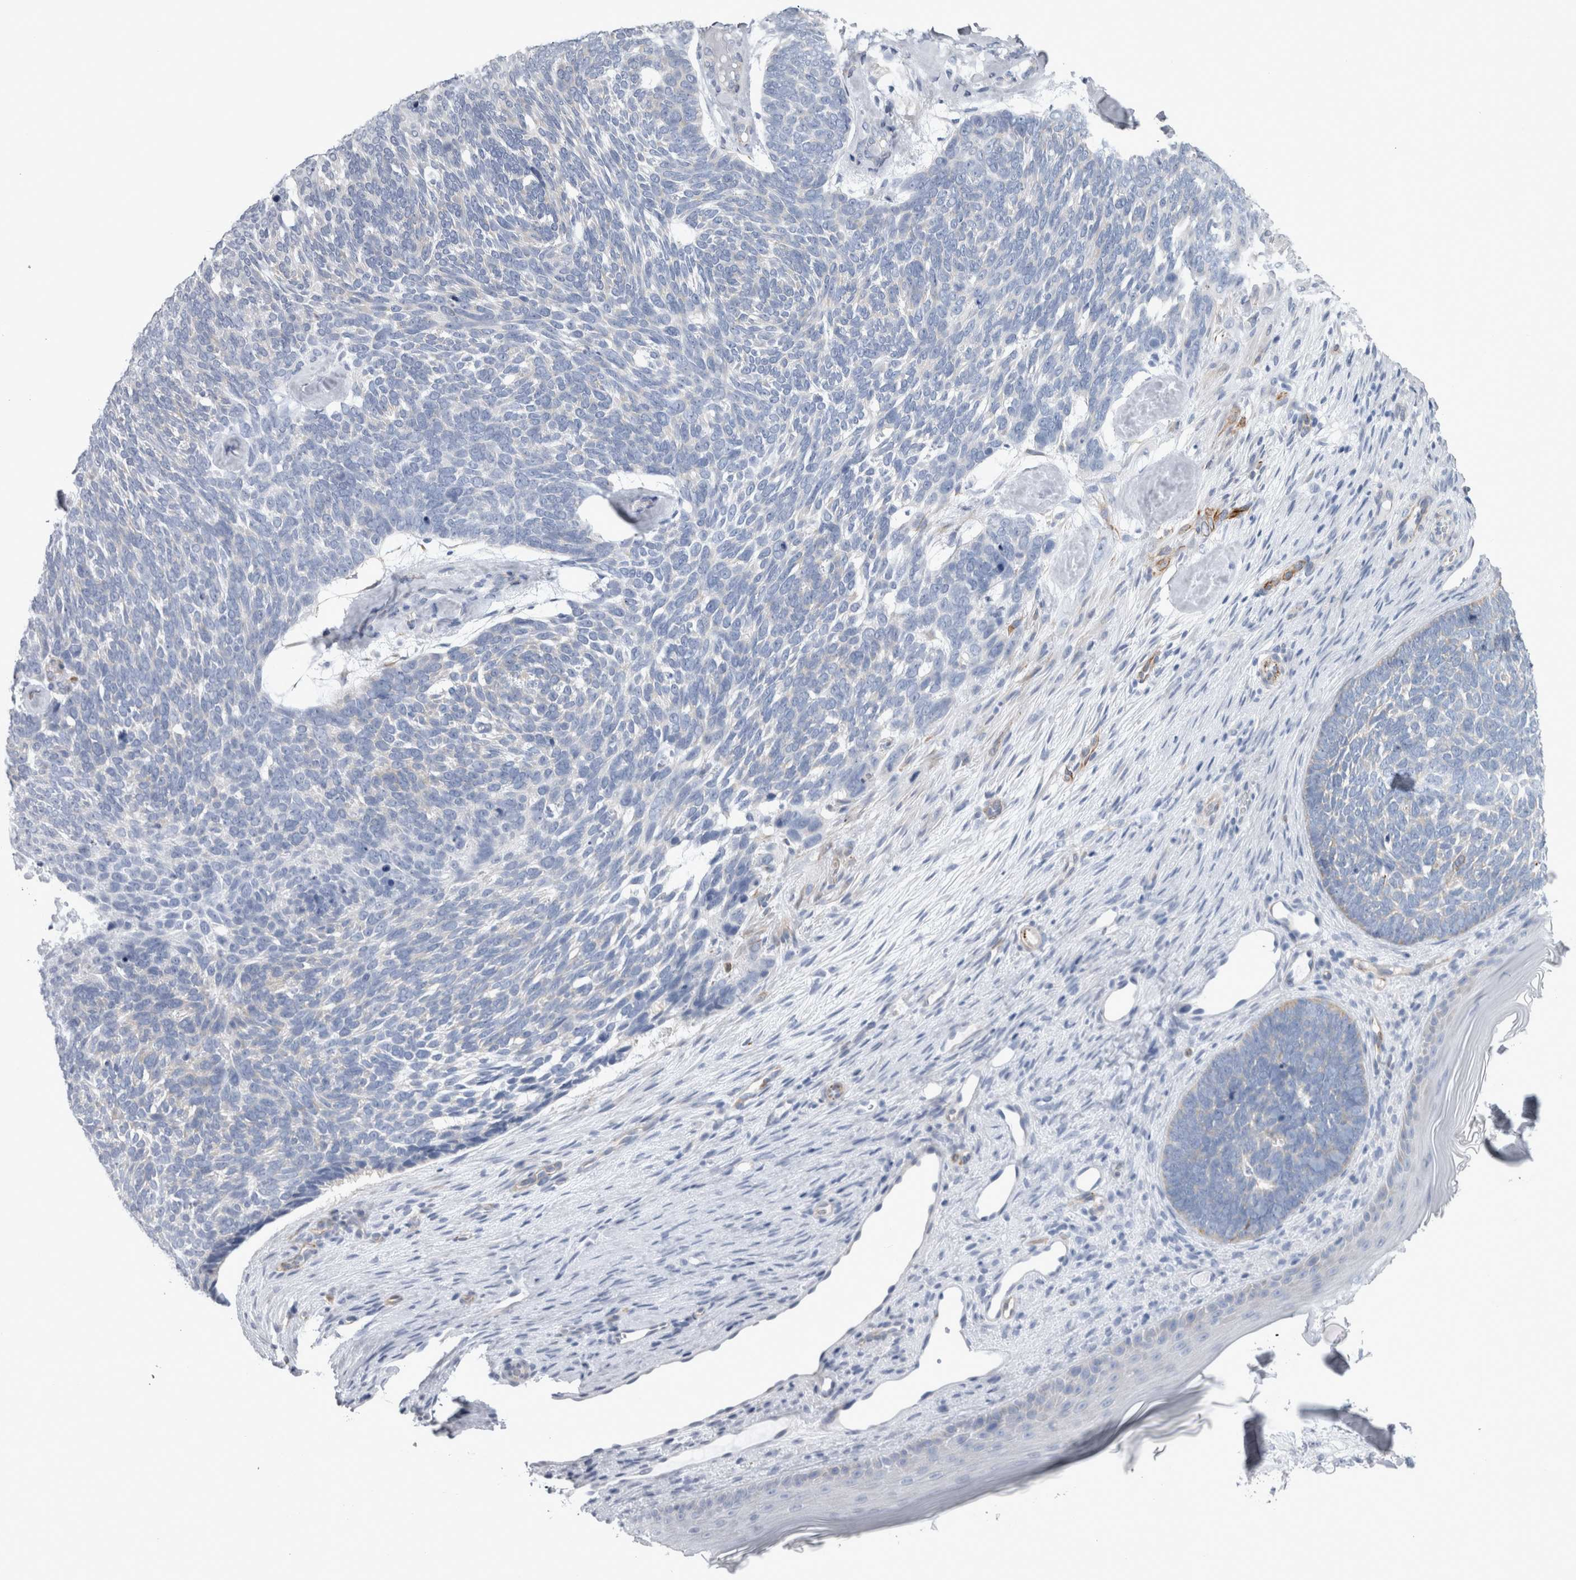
{"staining": {"intensity": "negative", "quantity": "none", "location": "none"}, "tissue": "skin cancer", "cell_type": "Tumor cells", "image_type": "cancer", "snomed": [{"axis": "morphology", "description": "Basal cell carcinoma"}, {"axis": "topography", "description": "Skin"}], "caption": "Human skin cancer stained for a protein using immunohistochemistry (IHC) demonstrates no positivity in tumor cells.", "gene": "VWDE", "patient": {"sex": "female", "age": 85}}